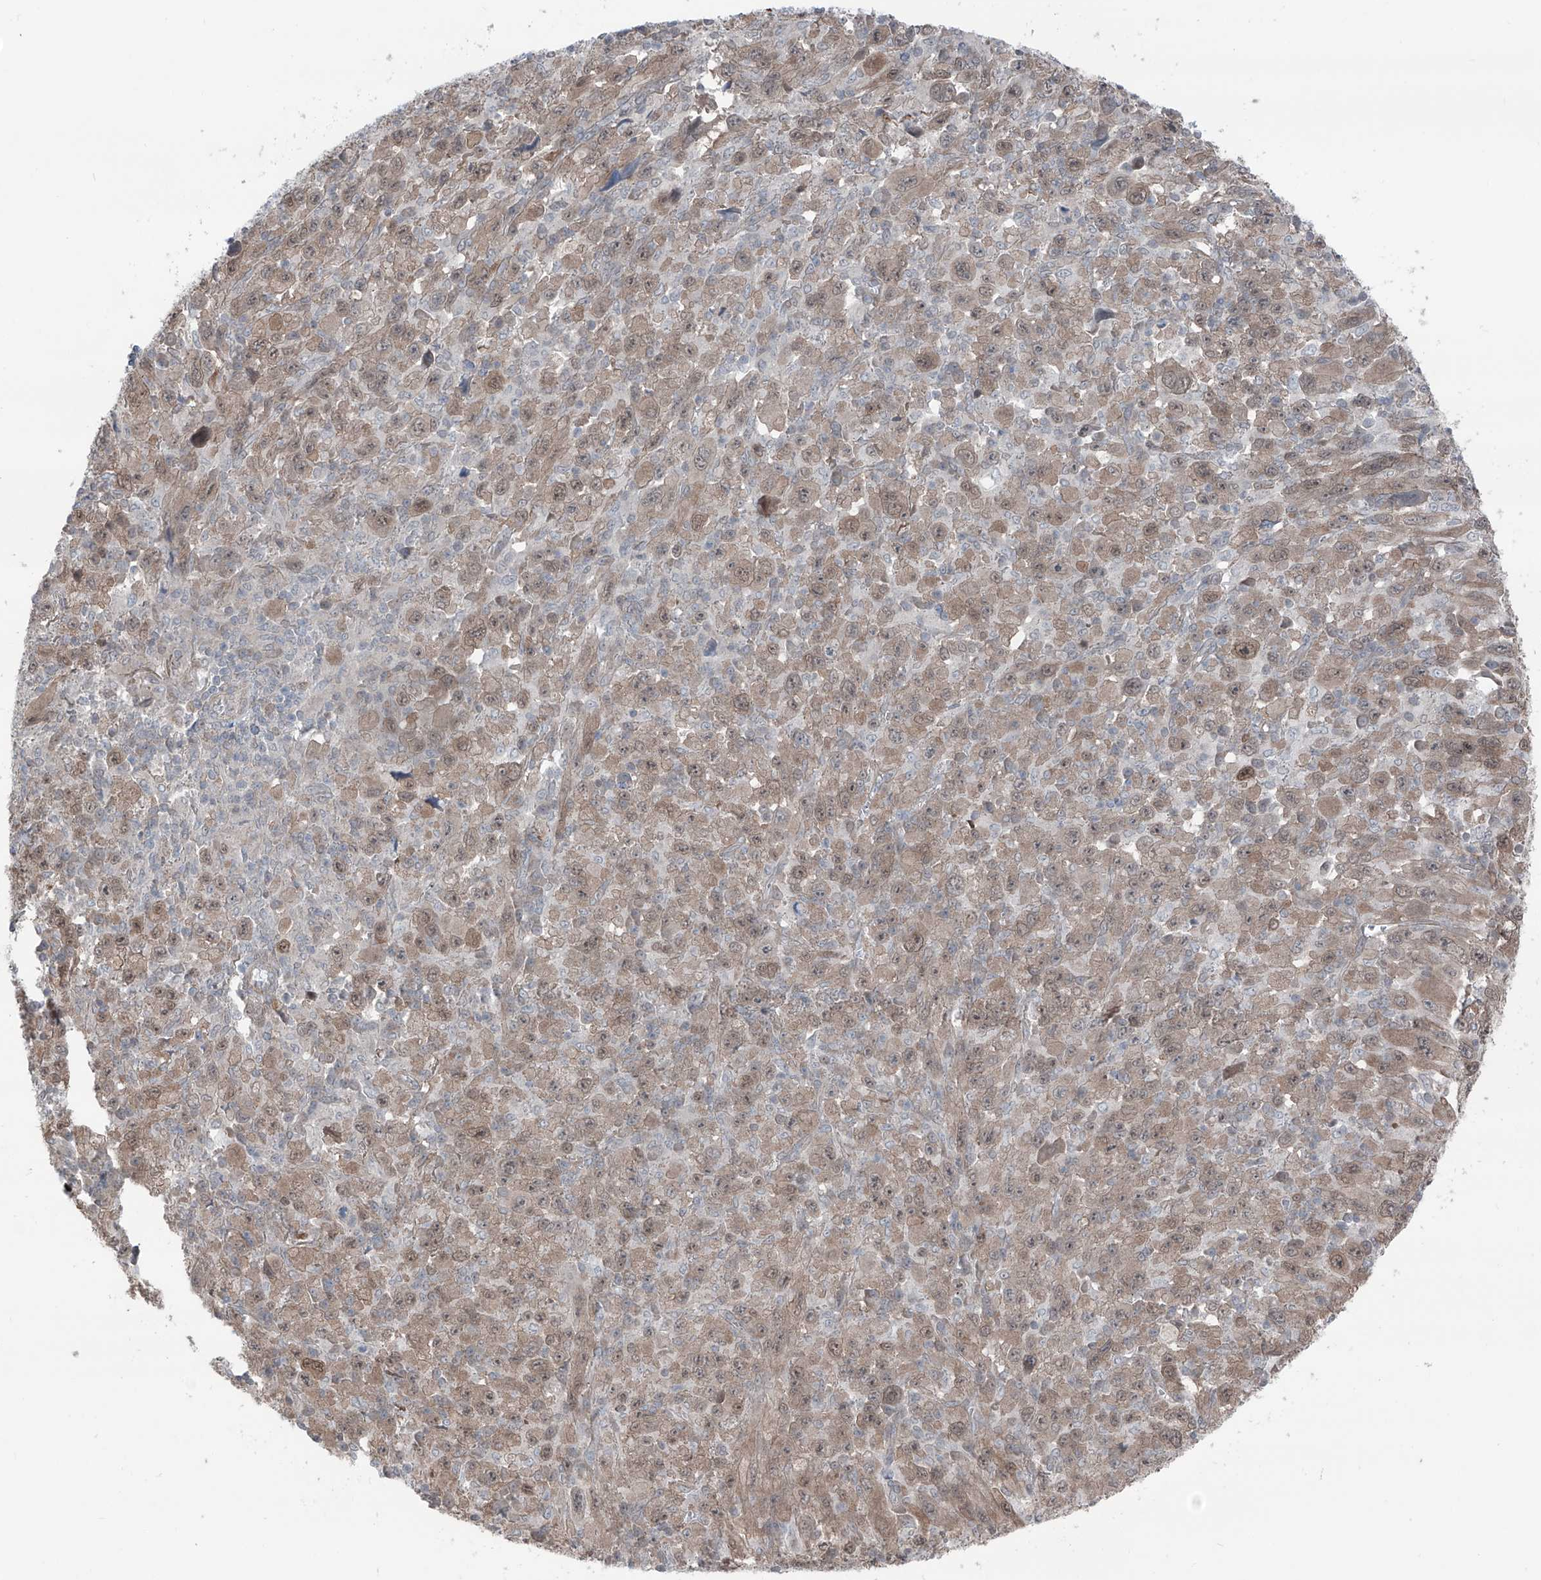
{"staining": {"intensity": "weak", "quantity": "25%-75%", "location": "cytoplasmic/membranous,nuclear"}, "tissue": "melanoma", "cell_type": "Tumor cells", "image_type": "cancer", "snomed": [{"axis": "morphology", "description": "Malignant melanoma, Metastatic site"}, {"axis": "topography", "description": "Skin"}], "caption": "The histopathology image reveals immunohistochemical staining of malignant melanoma (metastatic site). There is weak cytoplasmic/membranous and nuclear expression is appreciated in about 25%-75% of tumor cells.", "gene": "HSPB11", "patient": {"sex": "female", "age": 56}}